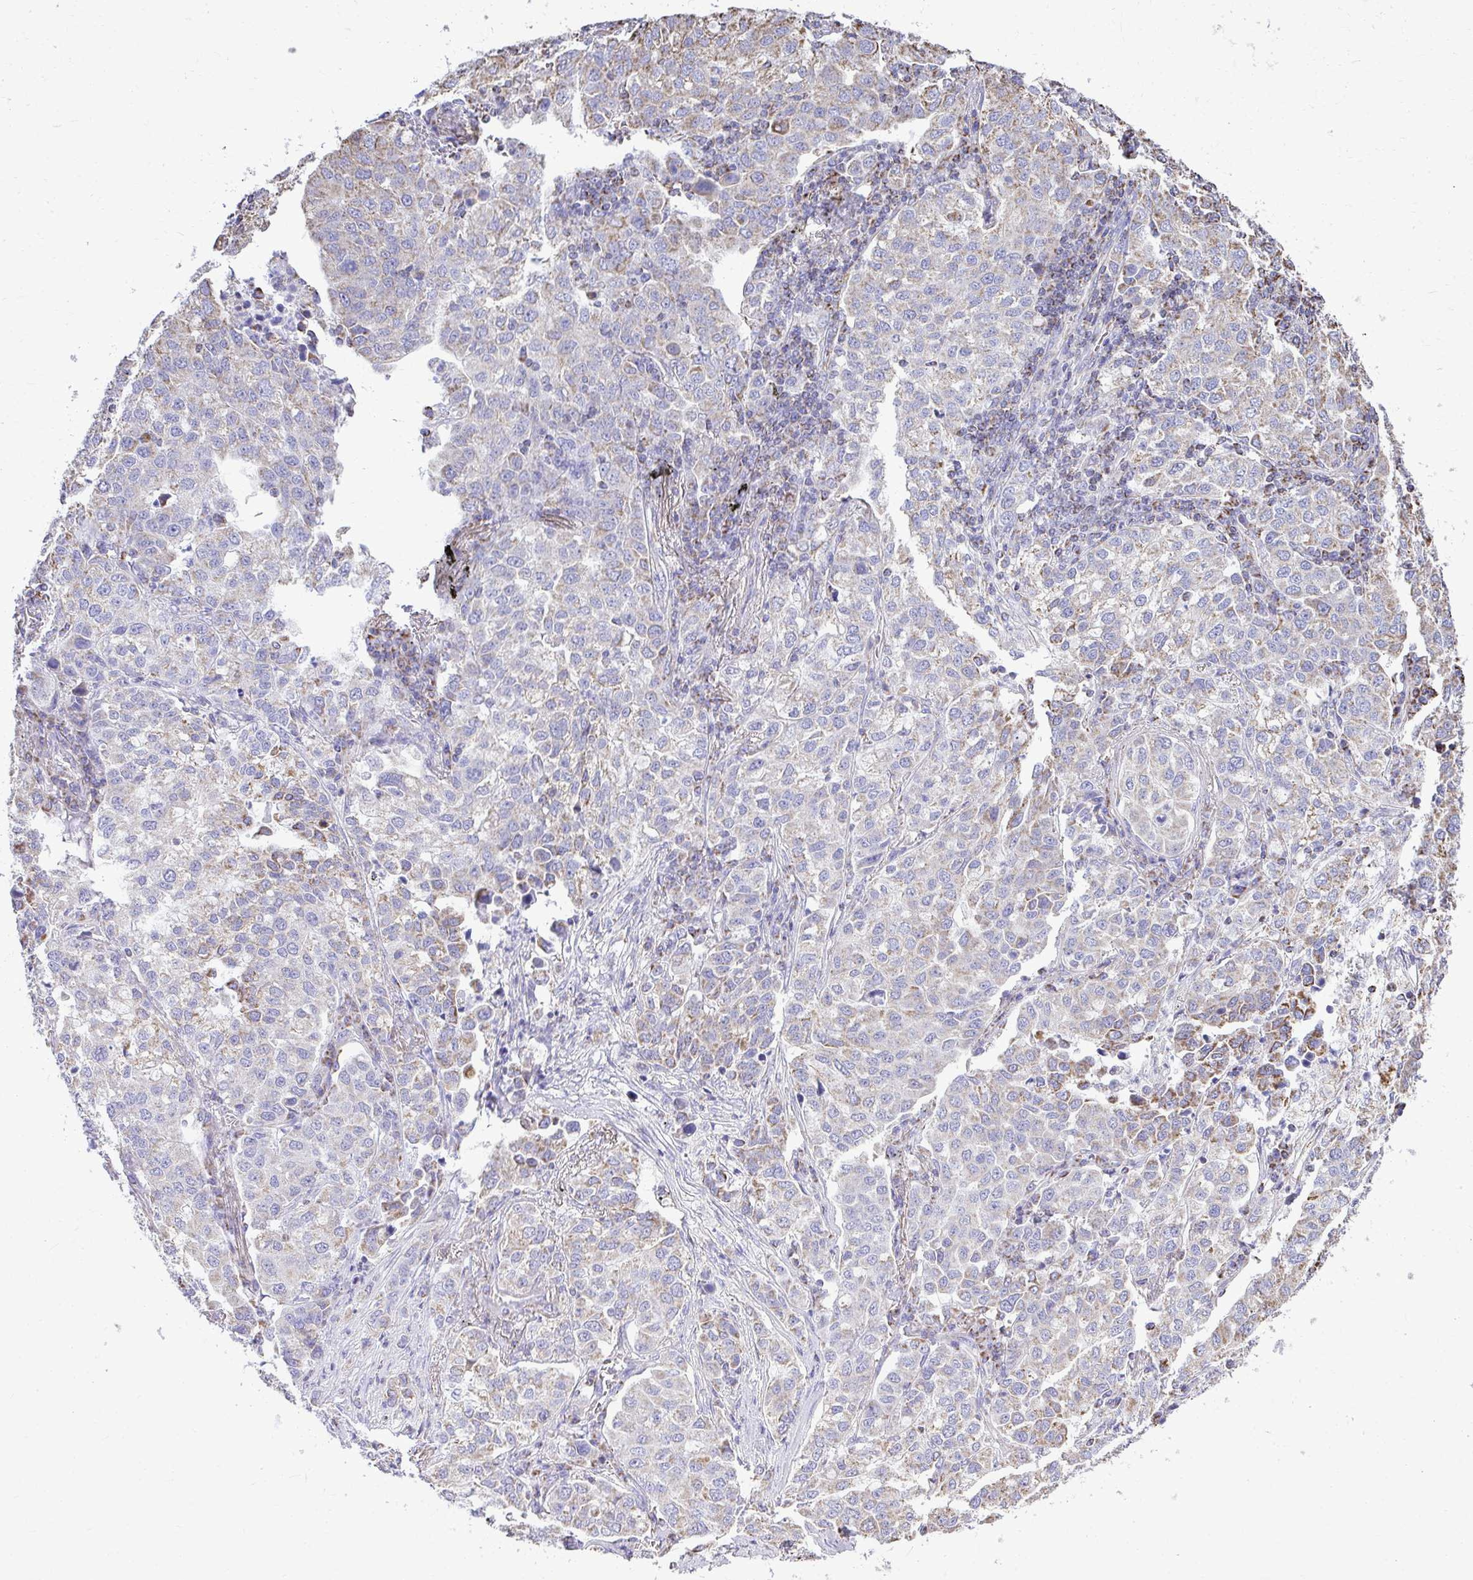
{"staining": {"intensity": "weak", "quantity": "<25%", "location": "cytoplasmic/membranous"}, "tissue": "lung cancer", "cell_type": "Tumor cells", "image_type": "cancer", "snomed": [{"axis": "morphology", "description": "Adenocarcinoma, NOS"}, {"axis": "morphology", "description": "Adenocarcinoma, metastatic, NOS"}, {"axis": "topography", "description": "Lymph node"}, {"axis": "topography", "description": "Lung"}], "caption": "The image reveals no staining of tumor cells in adenocarcinoma (lung).", "gene": "MPZL2", "patient": {"sex": "female", "age": 65}}